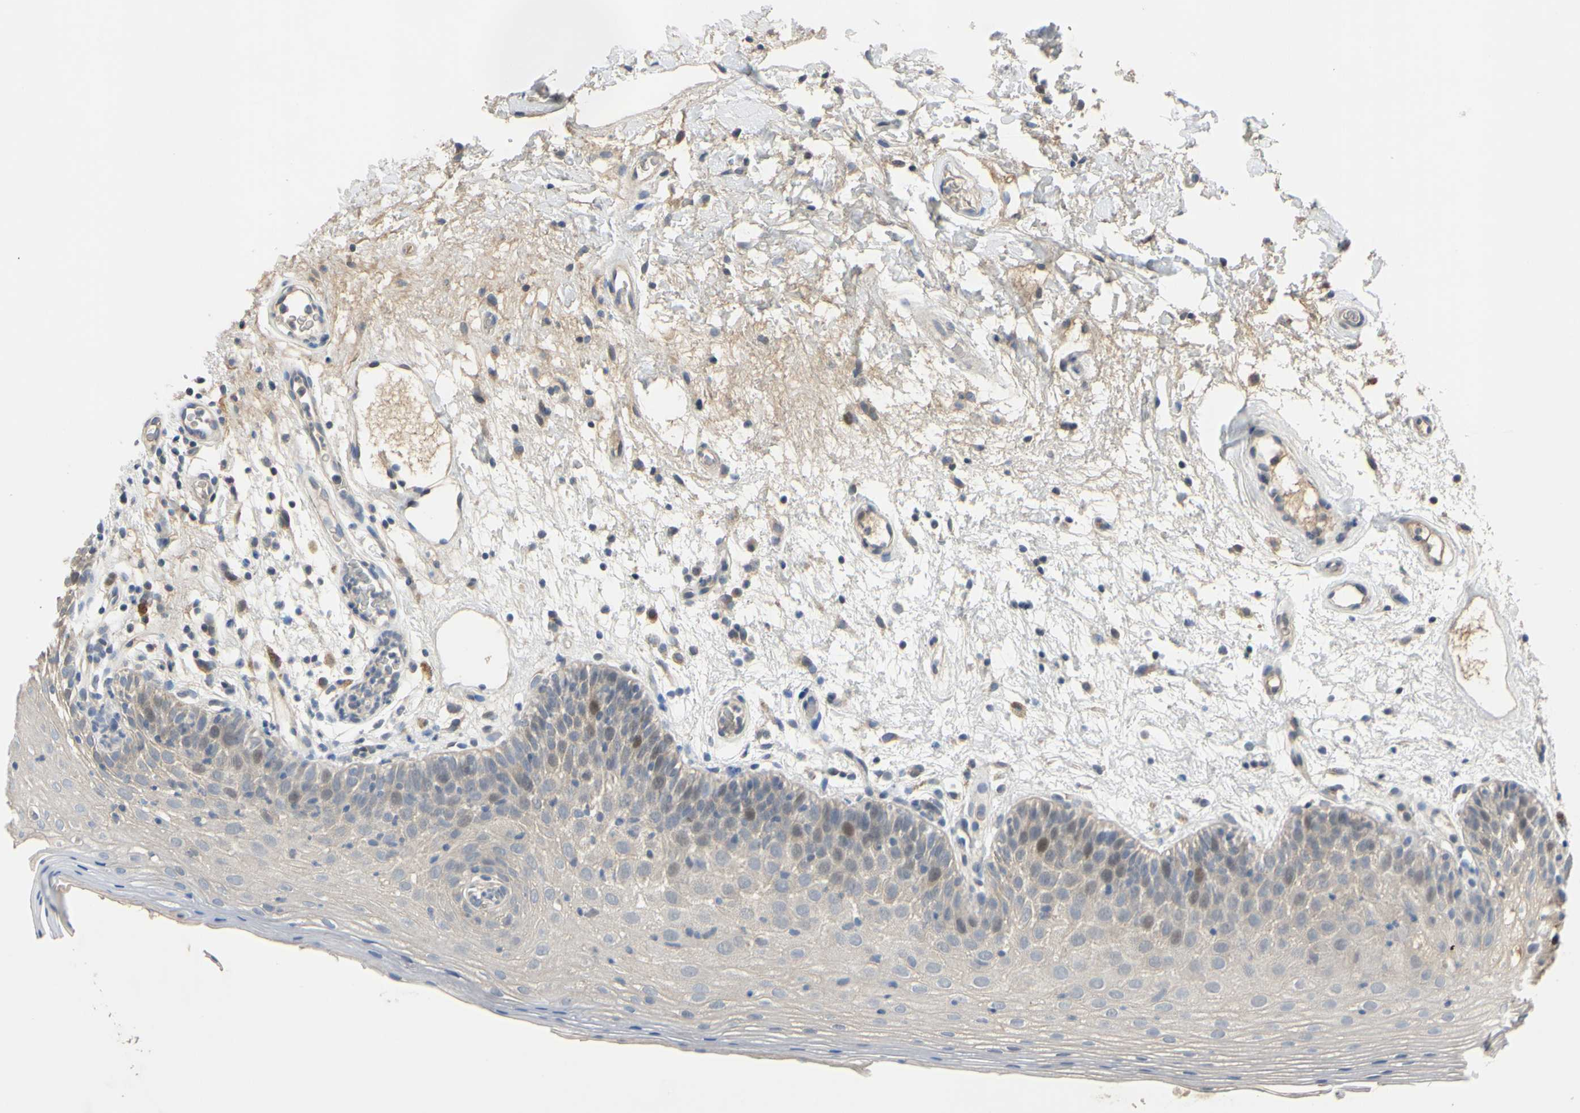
{"staining": {"intensity": "negative", "quantity": "none", "location": "none"}, "tissue": "oral mucosa", "cell_type": "Squamous epithelial cells", "image_type": "normal", "snomed": [{"axis": "morphology", "description": "Normal tissue, NOS"}, {"axis": "morphology", "description": "Squamous cell carcinoma, NOS"}, {"axis": "topography", "description": "Skeletal muscle"}, {"axis": "topography", "description": "Oral tissue"}, {"axis": "topography", "description": "Head-Neck"}], "caption": "Immunohistochemical staining of unremarkable human oral mucosa shows no significant staining in squamous epithelial cells.", "gene": "LHX9", "patient": {"sex": "male", "age": 71}}